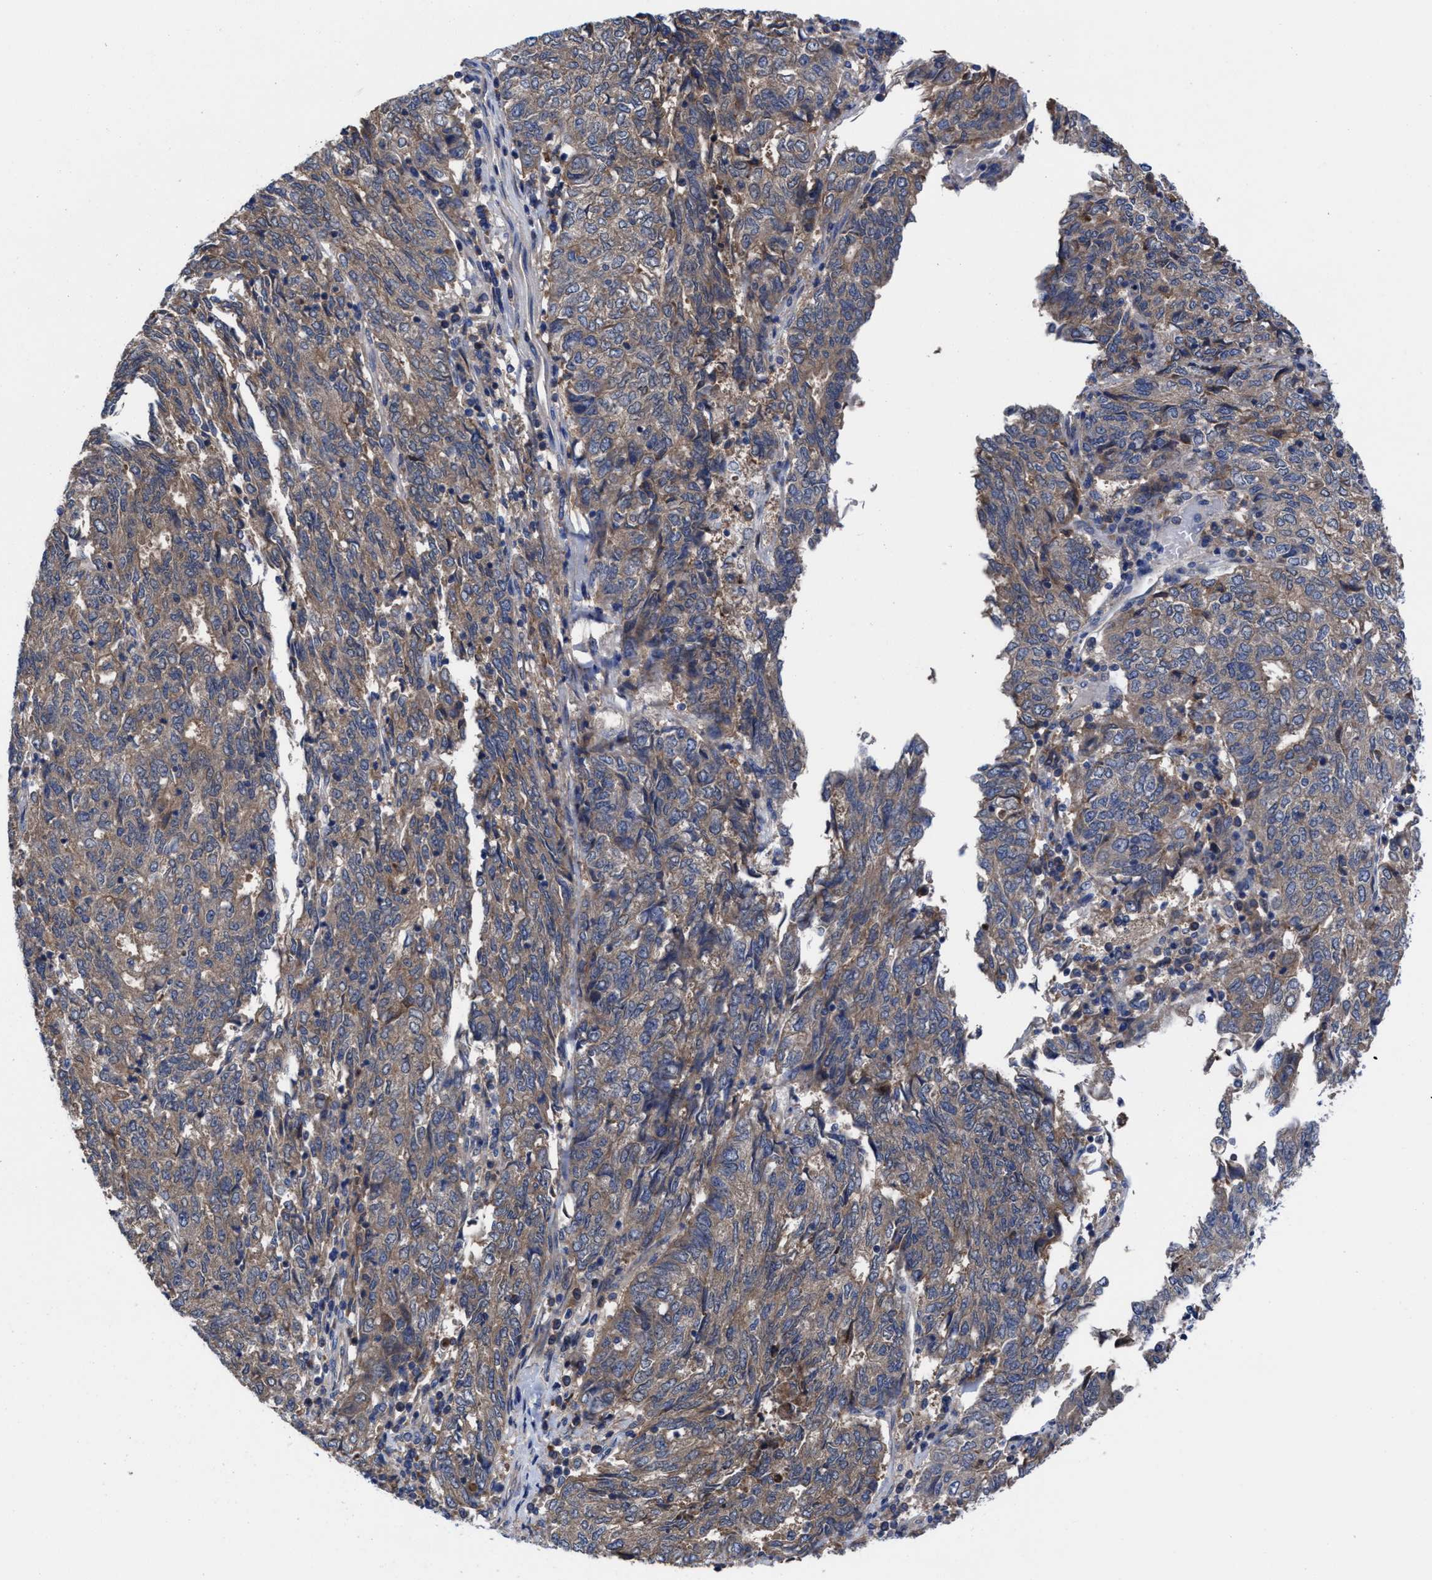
{"staining": {"intensity": "moderate", "quantity": ">75%", "location": "cytoplasmic/membranous"}, "tissue": "endometrial cancer", "cell_type": "Tumor cells", "image_type": "cancer", "snomed": [{"axis": "morphology", "description": "Adenocarcinoma, NOS"}, {"axis": "topography", "description": "Endometrium"}], "caption": "Protein staining of endometrial adenocarcinoma tissue demonstrates moderate cytoplasmic/membranous positivity in approximately >75% of tumor cells. The protein of interest is shown in brown color, while the nuclei are stained blue.", "gene": "TXNDC17", "patient": {"sex": "female", "age": 80}}